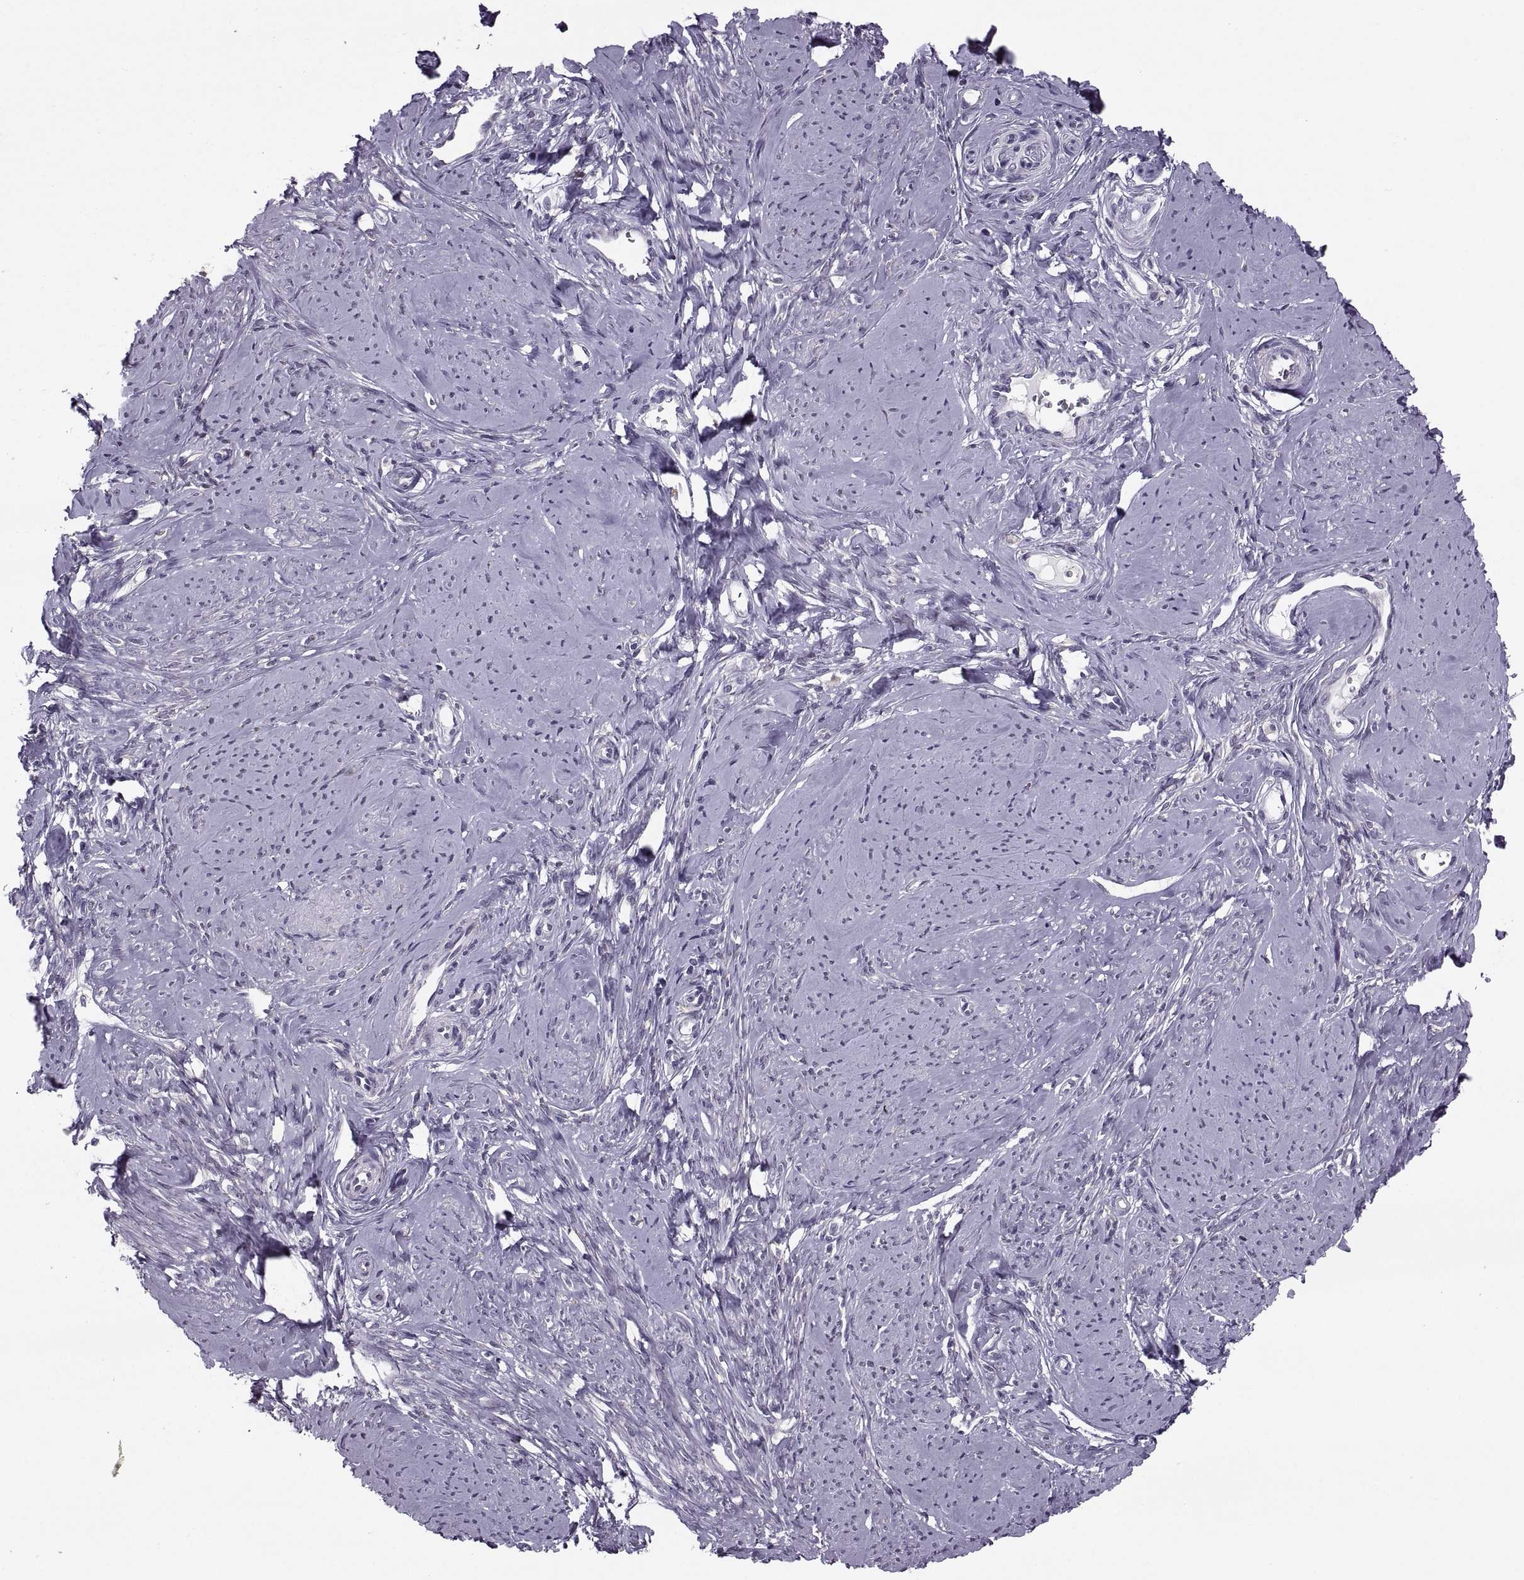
{"staining": {"intensity": "negative", "quantity": "none", "location": "none"}, "tissue": "smooth muscle", "cell_type": "Smooth muscle cells", "image_type": "normal", "snomed": [{"axis": "morphology", "description": "Normal tissue, NOS"}, {"axis": "topography", "description": "Smooth muscle"}], "caption": "This is an immunohistochemistry micrograph of normal smooth muscle. There is no expression in smooth muscle cells.", "gene": "LETM2", "patient": {"sex": "female", "age": 48}}